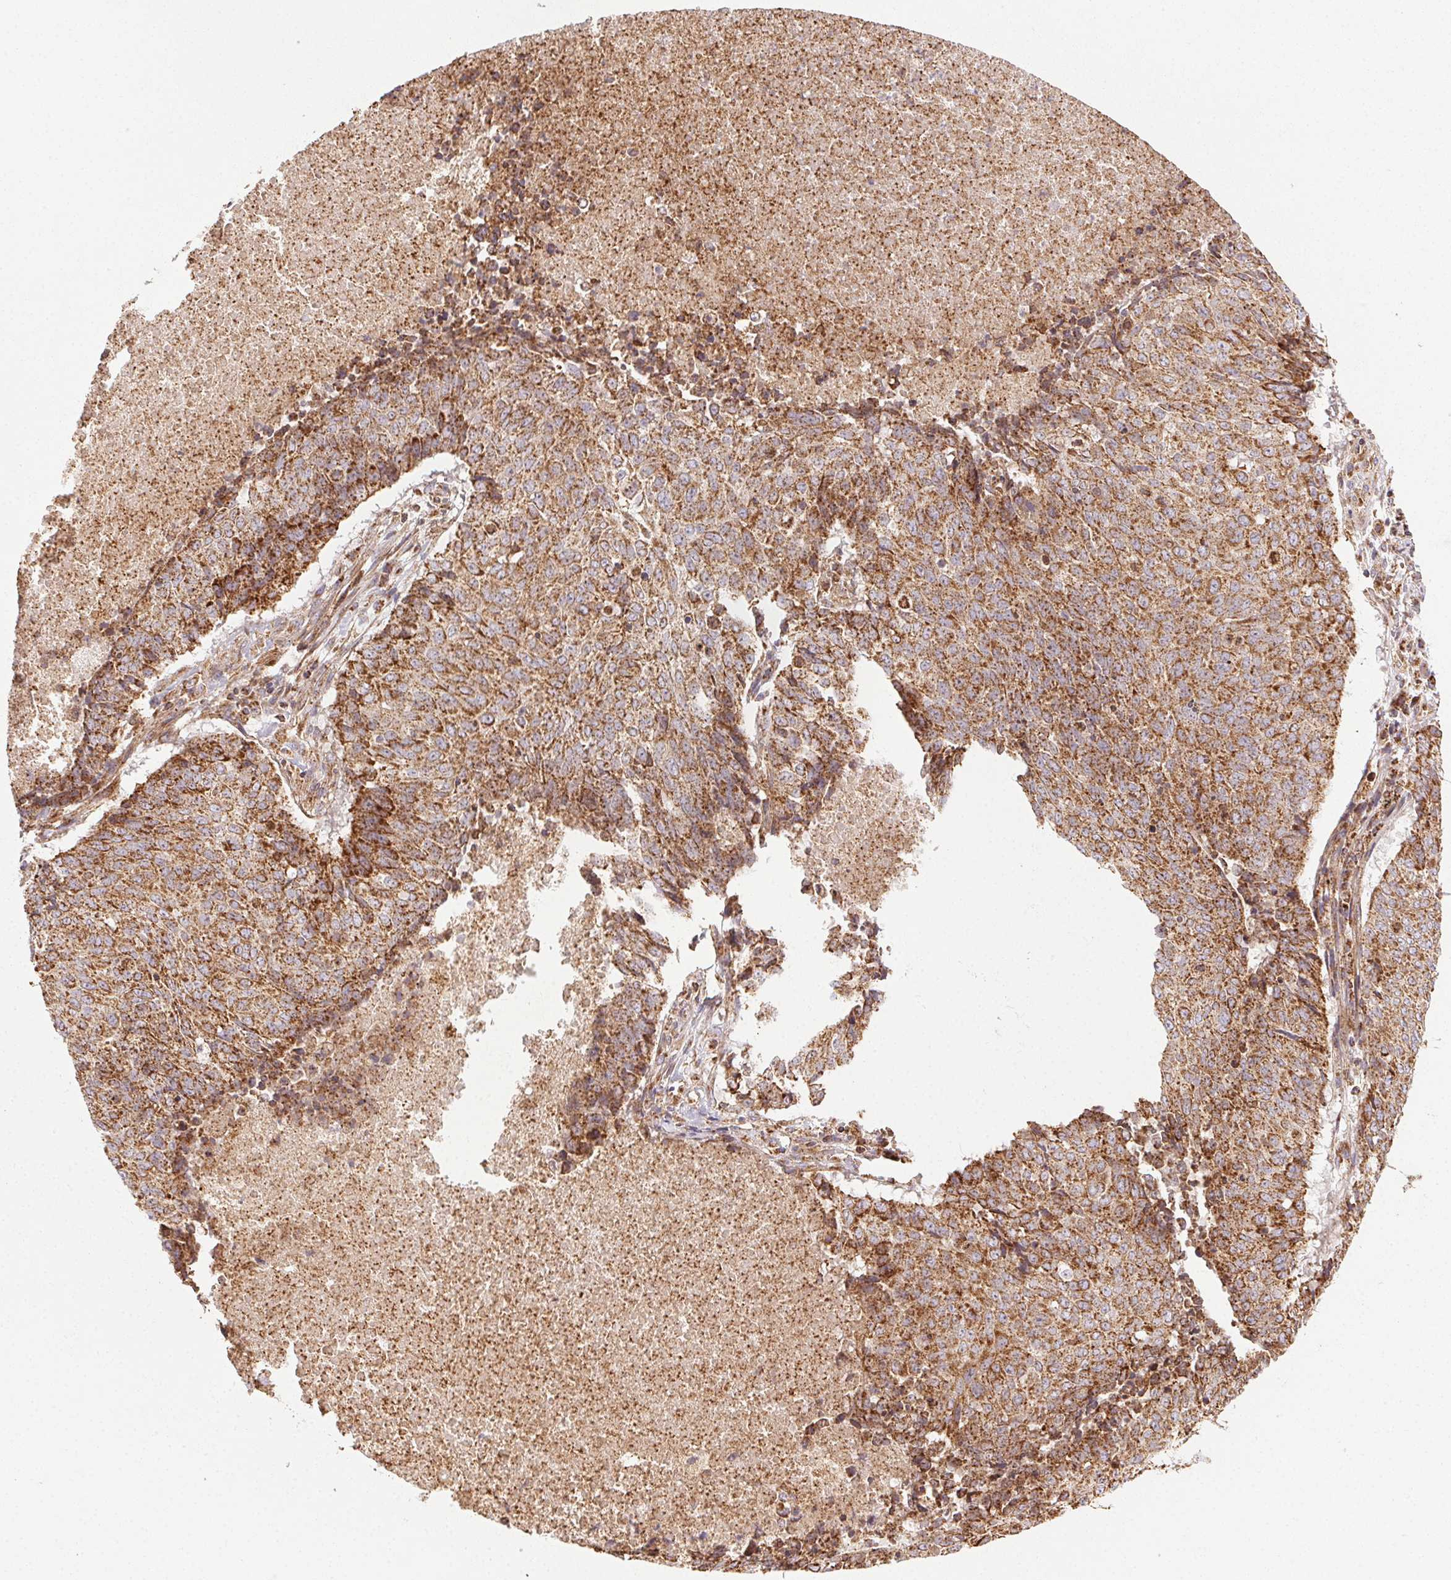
{"staining": {"intensity": "strong", "quantity": ">75%", "location": "cytoplasmic/membranous"}, "tissue": "lung cancer", "cell_type": "Tumor cells", "image_type": "cancer", "snomed": [{"axis": "morphology", "description": "Normal tissue, NOS"}, {"axis": "morphology", "description": "Squamous cell carcinoma, NOS"}, {"axis": "topography", "description": "Bronchus"}, {"axis": "topography", "description": "Lung"}], "caption": "A brown stain shows strong cytoplasmic/membranous positivity of a protein in human lung cancer (squamous cell carcinoma) tumor cells. (brown staining indicates protein expression, while blue staining denotes nuclei).", "gene": "CLPB", "patient": {"sex": "male", "age": 64}}